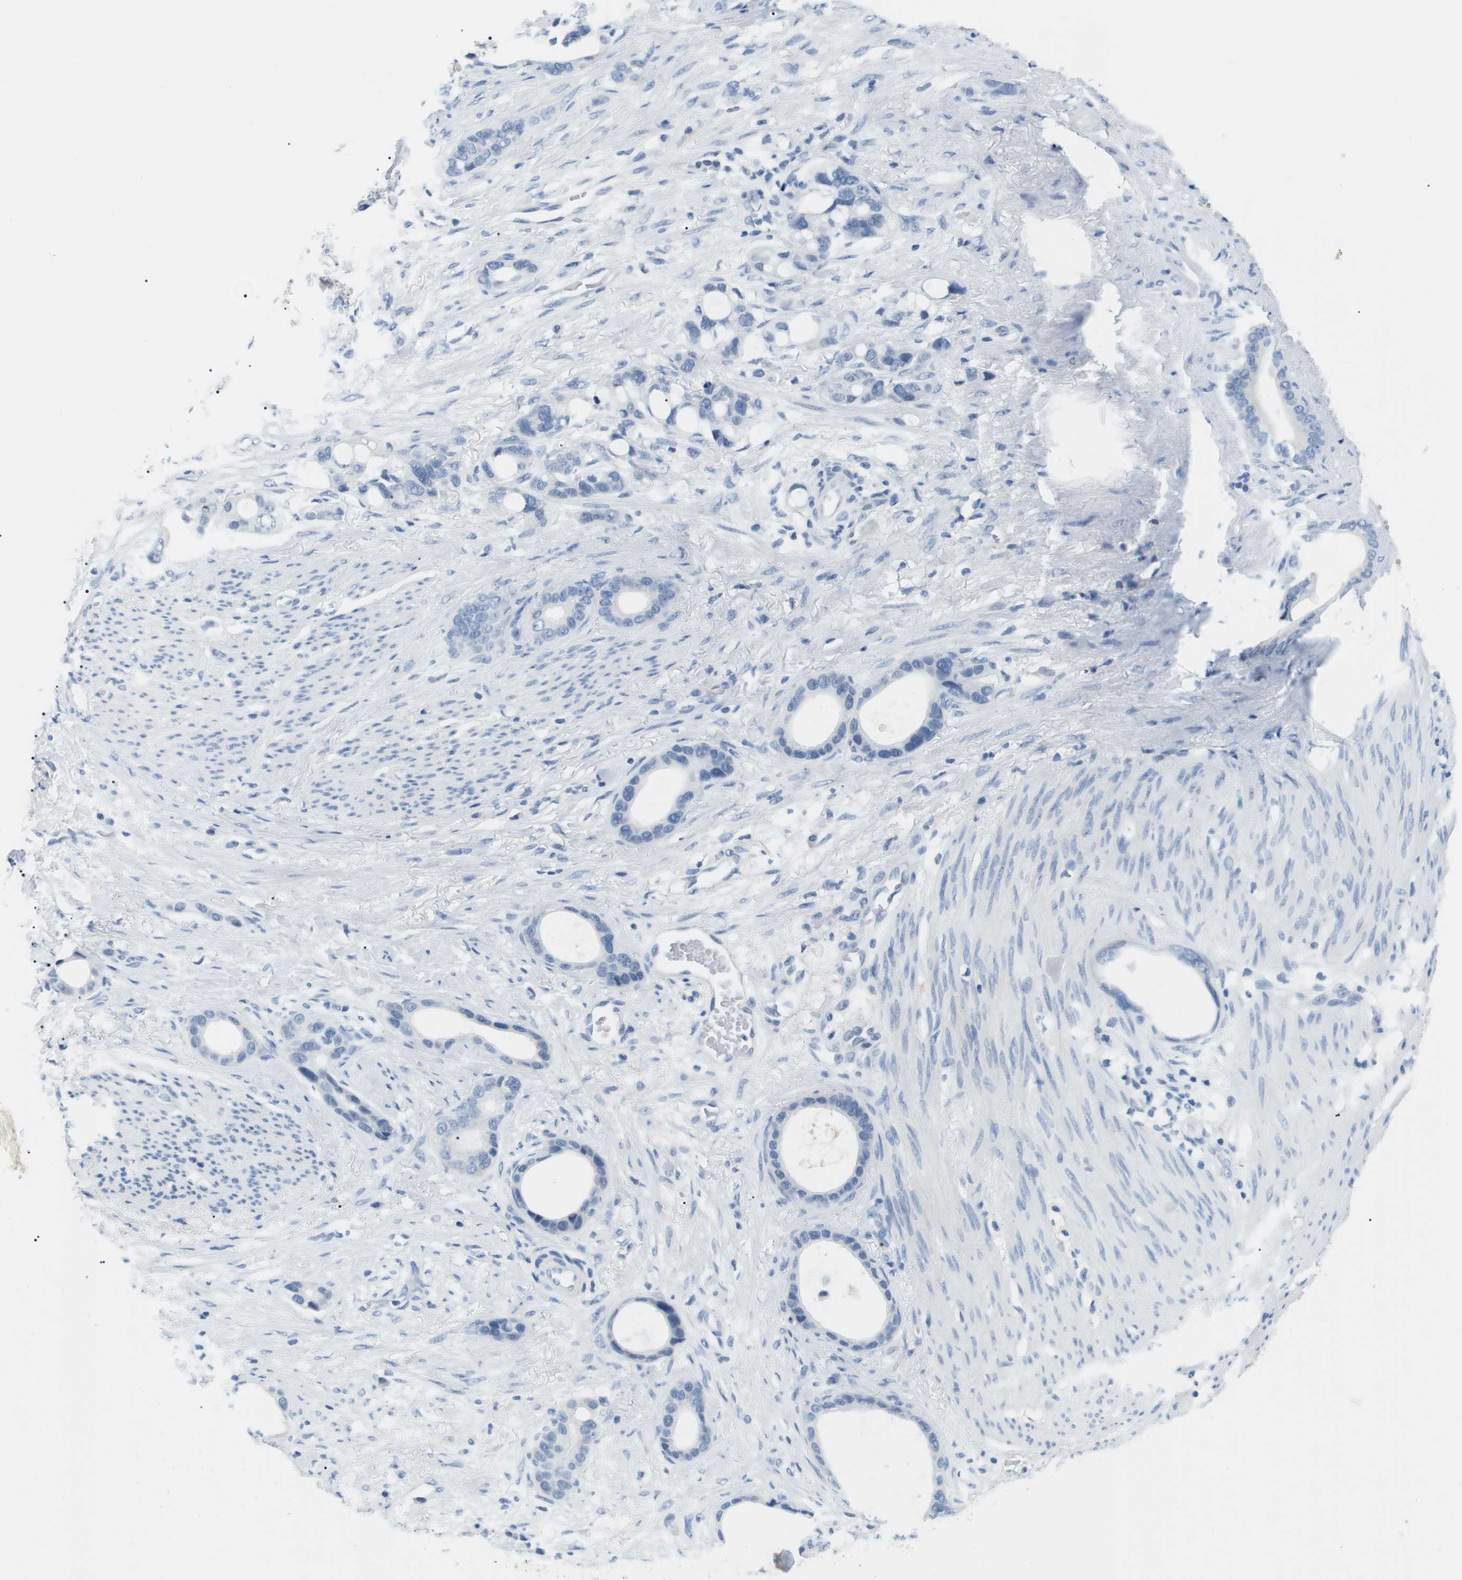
{"staining": {"intensity": "negative", "quantity": "none", "location": "none"}, "tissue": "stomach cancer", "cell_type": "Tumor cells", "image_type": "cancer", "snomed": [{"axis": "morphology", "description": "Adenocarcinoma, NOS"}, {"axis": "topography", "description": "Stomach"}], "caption": "A micrograph of human stomach cancer (adenocarcinoma) is negative for staining in tumor cells.", "gene": "FCGRT", "patient": {"sex": "female", "age": 75}}